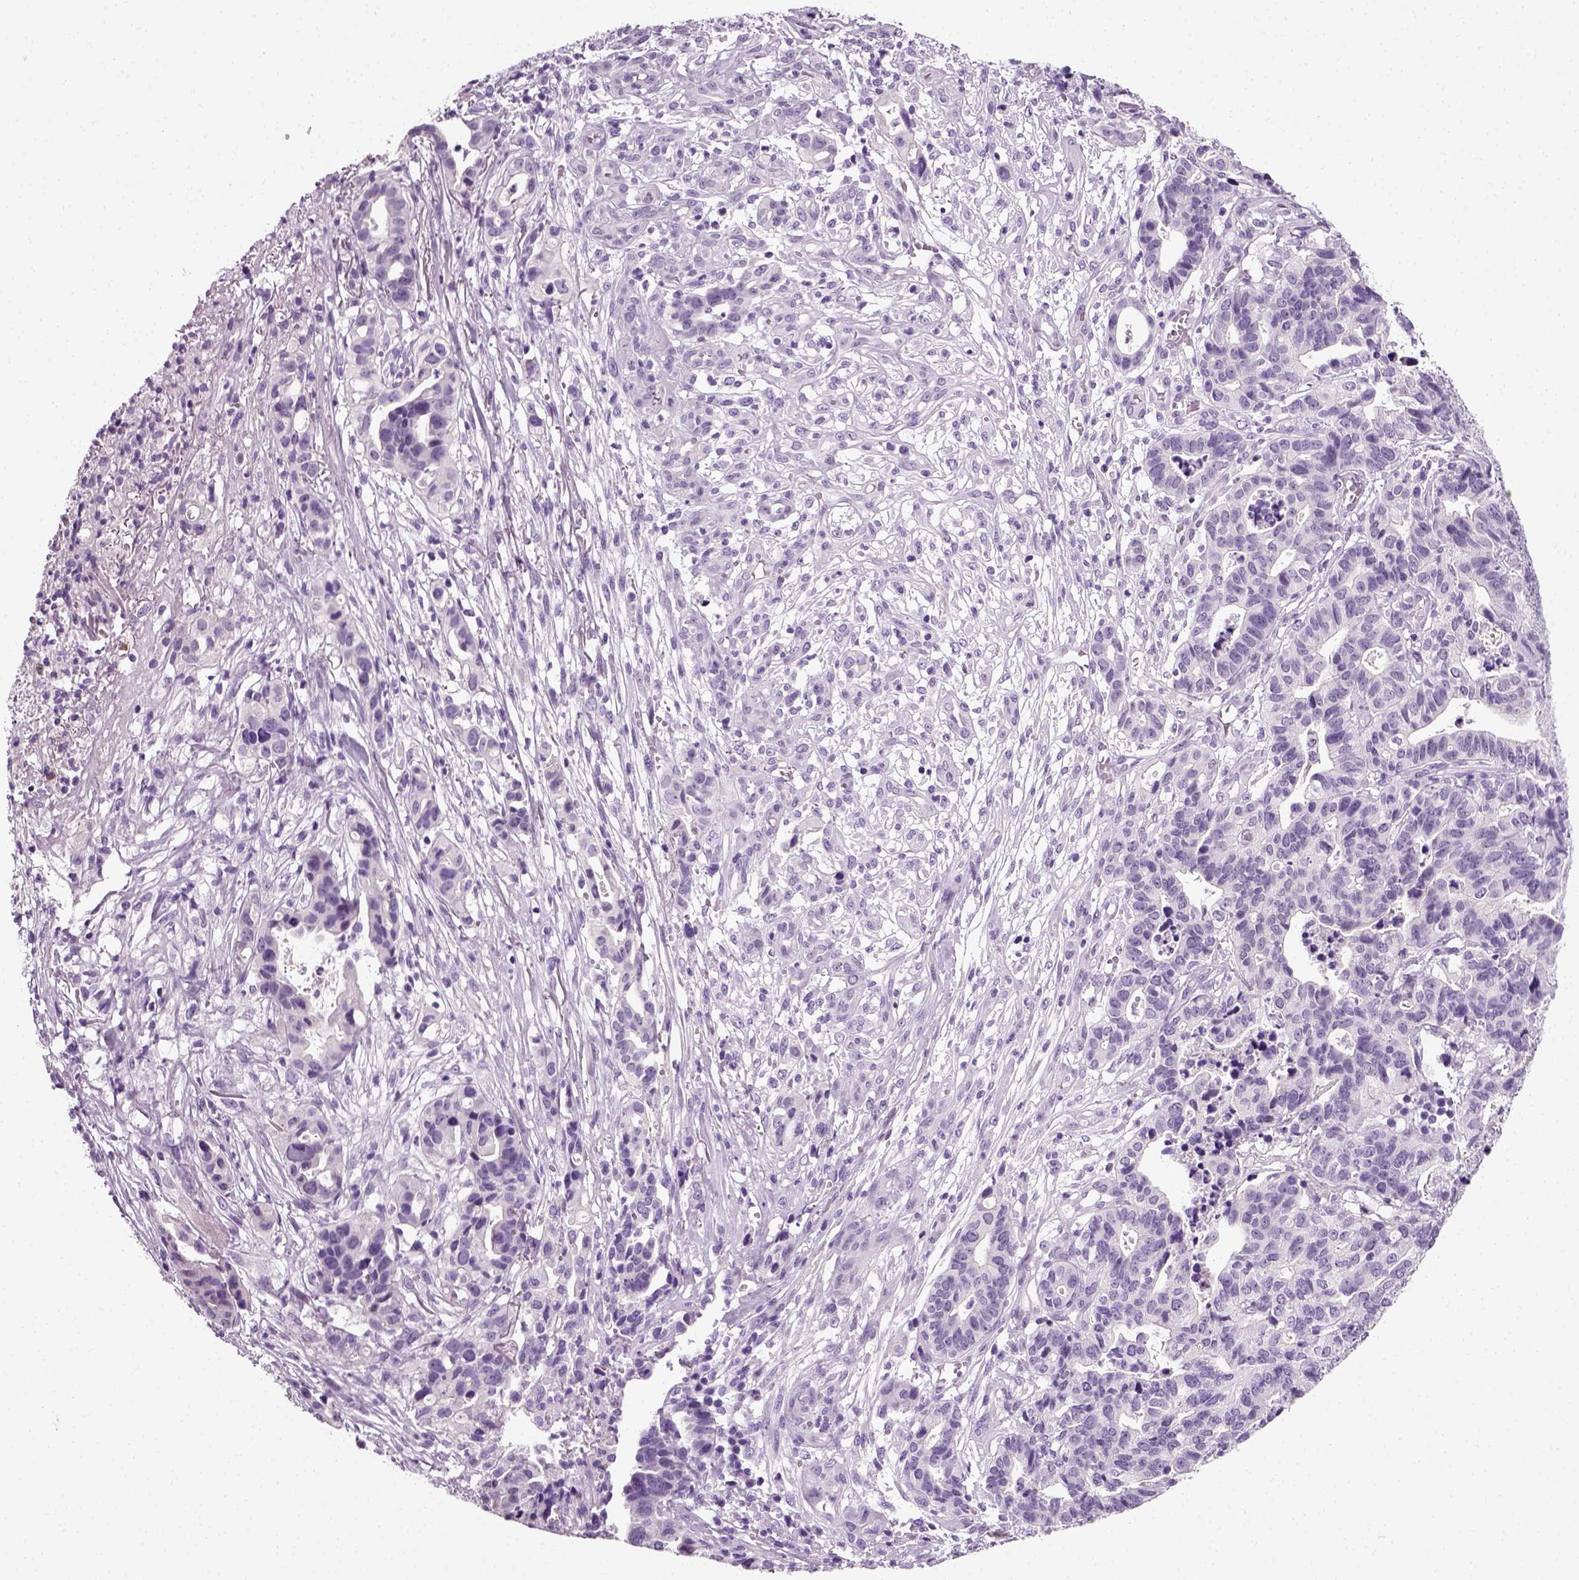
{"staining": {"intensity": "negative", "quantity": "none", "location": "none"}, "tissue": "stomach cancer", "cell_type": "Tumor cells", "image_type": "cancer", "snomed": [{"axis": "morphology", "description": "Adenocarcinoma, NOS"}, {"axis": "topography", "description": "Stomach, upper"}], "caption": "Immunohistochemistry photomicrograph of neoplastic tissue: adenocarcinoma (stomach) stained with DAB demonstrates no significant protein expression in tumor cells.", "gene": "SPATA31E1", "patient": {"sex": "female", "age": 67}}